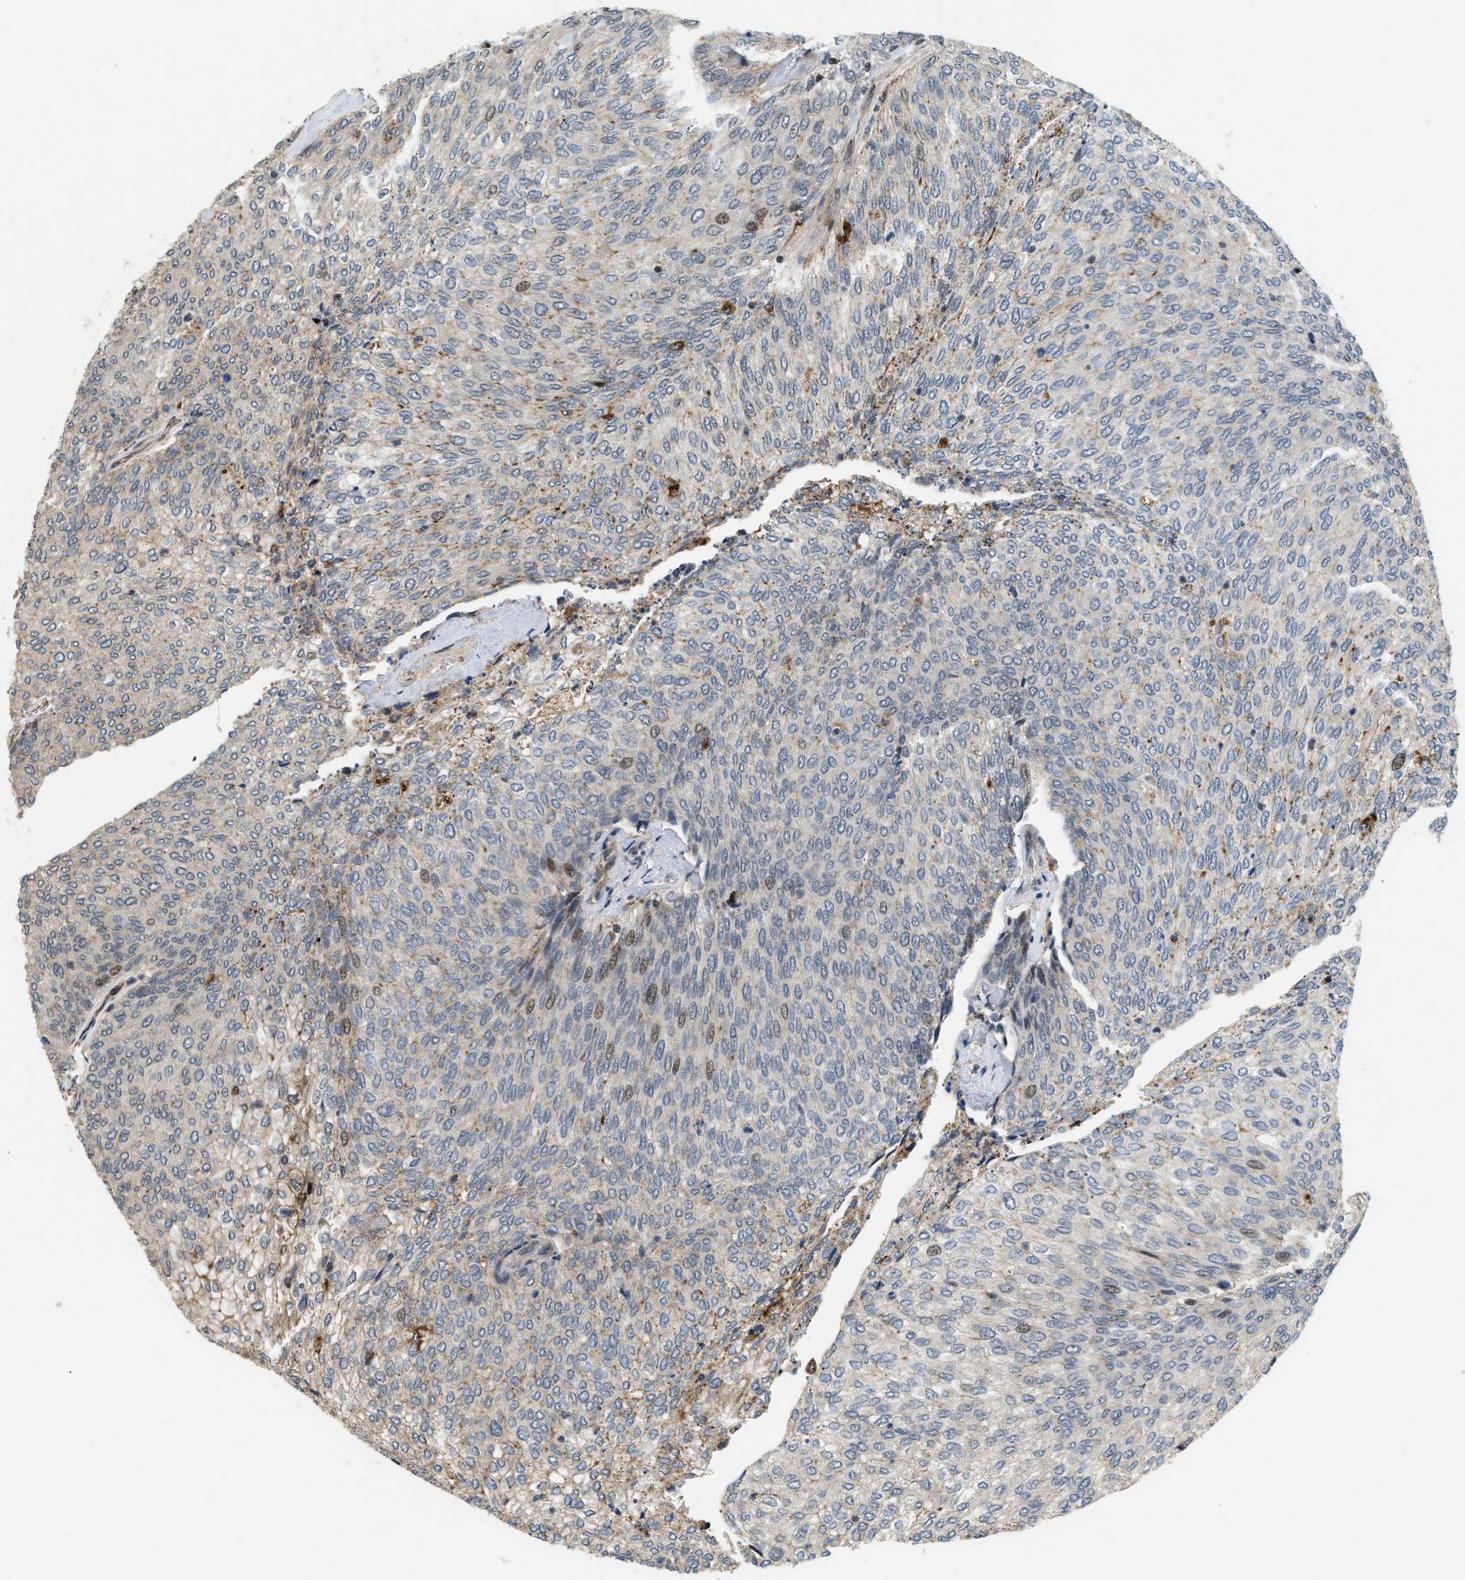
{"staining": {"intensity": "weak", "quantity": "<25%", "location": "nuclear"}, "tissue": "urothelial cancer", "cell_type": "Tumor cells", "image_type": "cancer", "snomed": [{"axis": "morphology", "description": "Urothelial carcinoma, Low grade"}, {"axis": "topography", "description": "Urinary bladder"}], "caption": "Urothelial cancer stained for a protein using IHC reveals no staining tumor cells.", "gene": "LTA4H", "patient": {"sex": "female", "age": 79}}